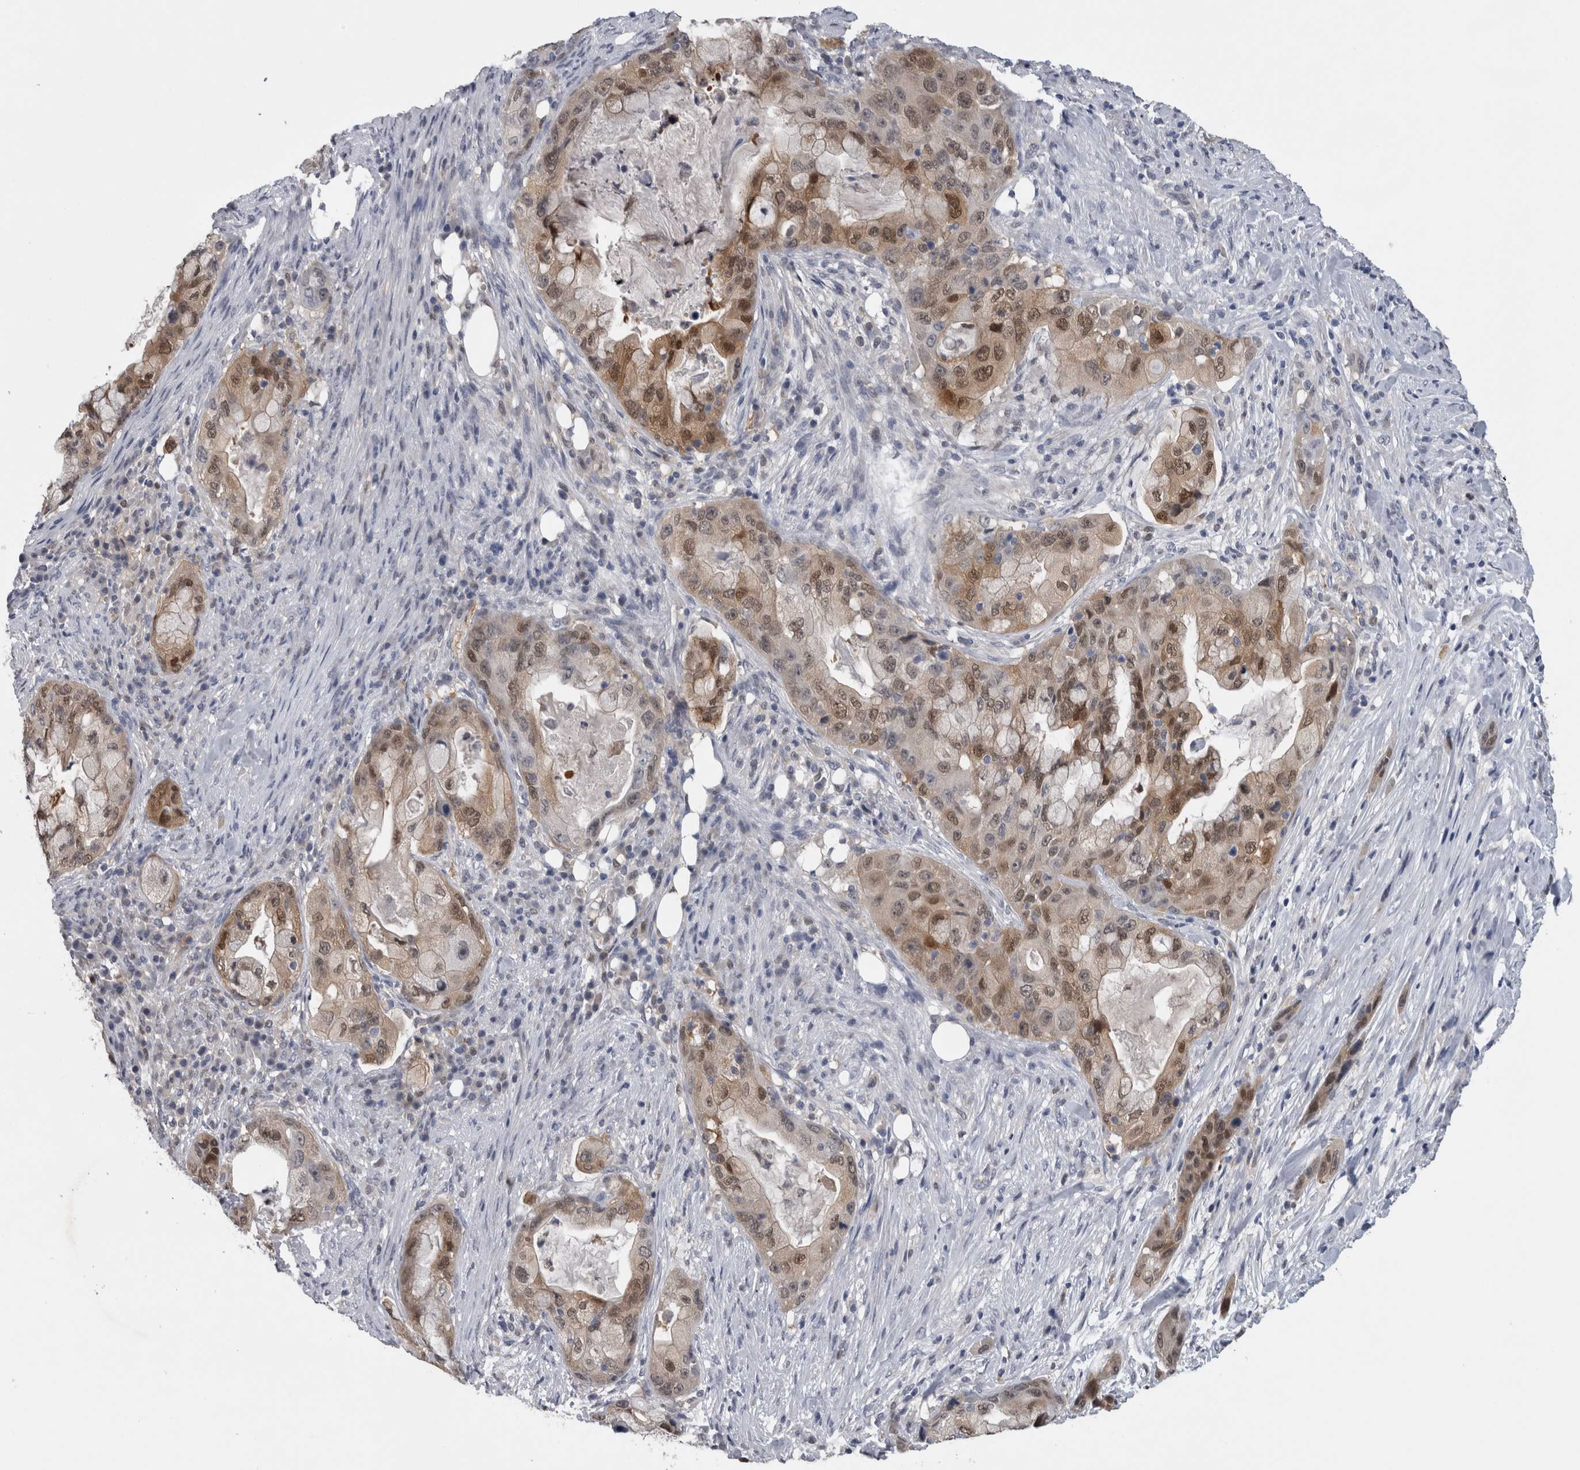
{"staining": {"intensity": "moderate", "quantity": ">75%", "location": "cytoplasmic/membranous,nuclear"}, "tissue": "pancreatic cancer", "cell_type": "Tumor cells", "image_type": "cancer", "snomed": [{"axis": "morphology", "description": "Adenocarcinoma, NOS"}, {"axis": "topography", "description": "Pancreas"}], "caption": "Pancreatic cancer (adenocarcinoma) was stained to show a protein in brown. There is medium levels of moderate cytoplasmic/membranous and nuclear expression in about >75% of tumor cells. The staining was performed using DAB, with brown indicating positive protein expression. Nuclei are stained blue with hematoxylin.", "gene": "NAPRT", "patient": {"sex": "male", "age": 53}}